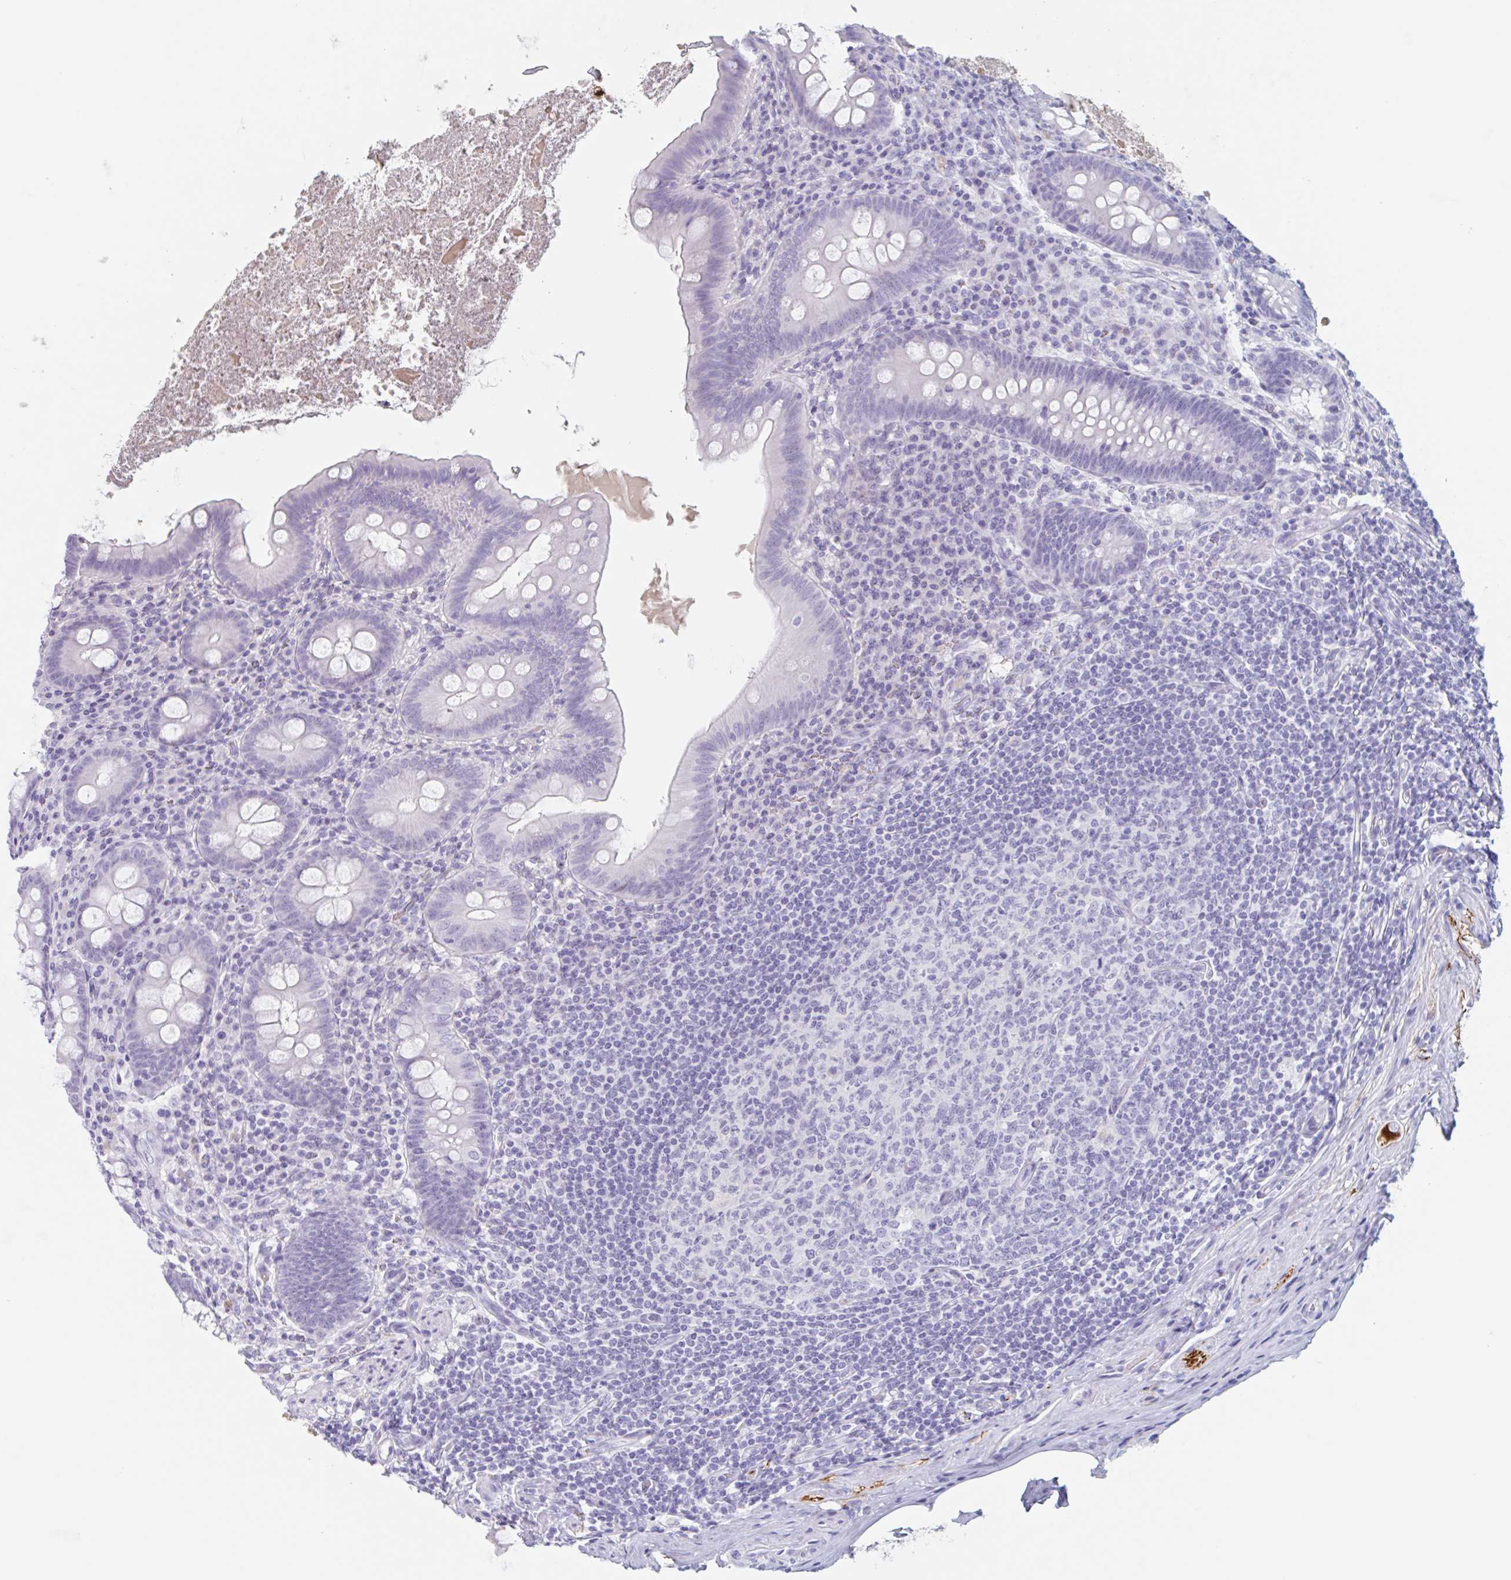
{"staining": {"intensity": "negative", "quantity": "none", "location": "none"}, "tissue": "appendix", "cell_type": "Glandular cells", "image_type": "normal", "snomed": [{"axis": "morphology", "description": "Normal tissue, NOS"}, {"axis": "topography", "description": "Appendix"}], "caption": "DAB (3,3'-diaminobenzidine) immunohistochemical staining of normal human appendix exhibits no significant expression in glandular cells.", "gene": "EMC4", "patient": {"sex": "male", "age": 71}}